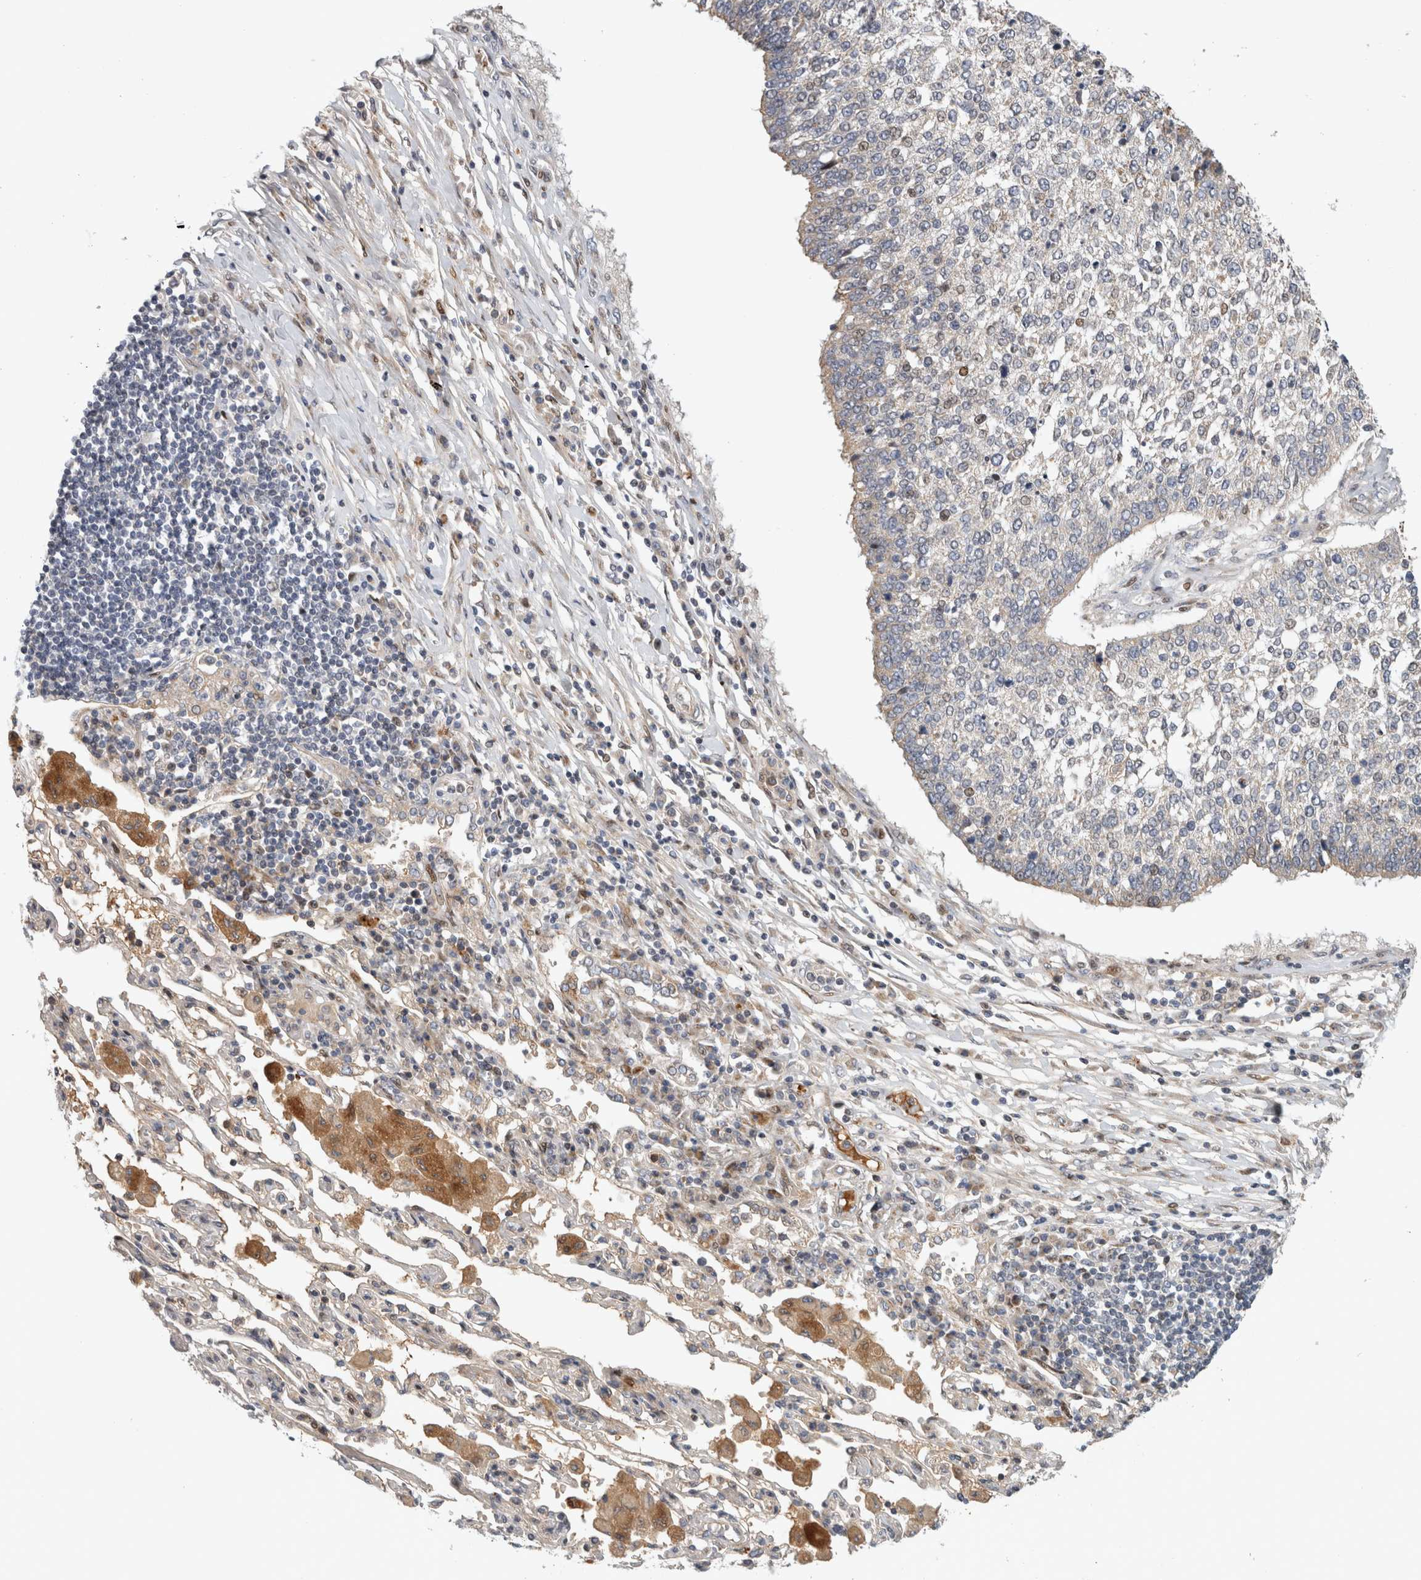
{"staining": {"intensity": "negative", "quantity": "none", "location": "none"}, "tissue": "lung cancer", "cell_type": "Tumor cells", "image_type": "cancer", "snomed": [{"axis": "morphology", "description": "Normal tissue, NOS"}, {"axis": "morphology", "description": "Squamous cell carcinoma, NOS"}, {"axis": "topography", "description": "Cartilage tissue"}, {"axis": "topography", "description": "Bronchus"}, {"axis": "topography", "description": "Lung"}, {"axis": "topography", "description": "Peripheral nerve tissue"}], "caption": "This is an IHC image of lung cancer (squamous cell carcinoma). There is no positivity in tumor cells.", "gene": "RBM48", "patient": {"sex": "female", "age": 49}}